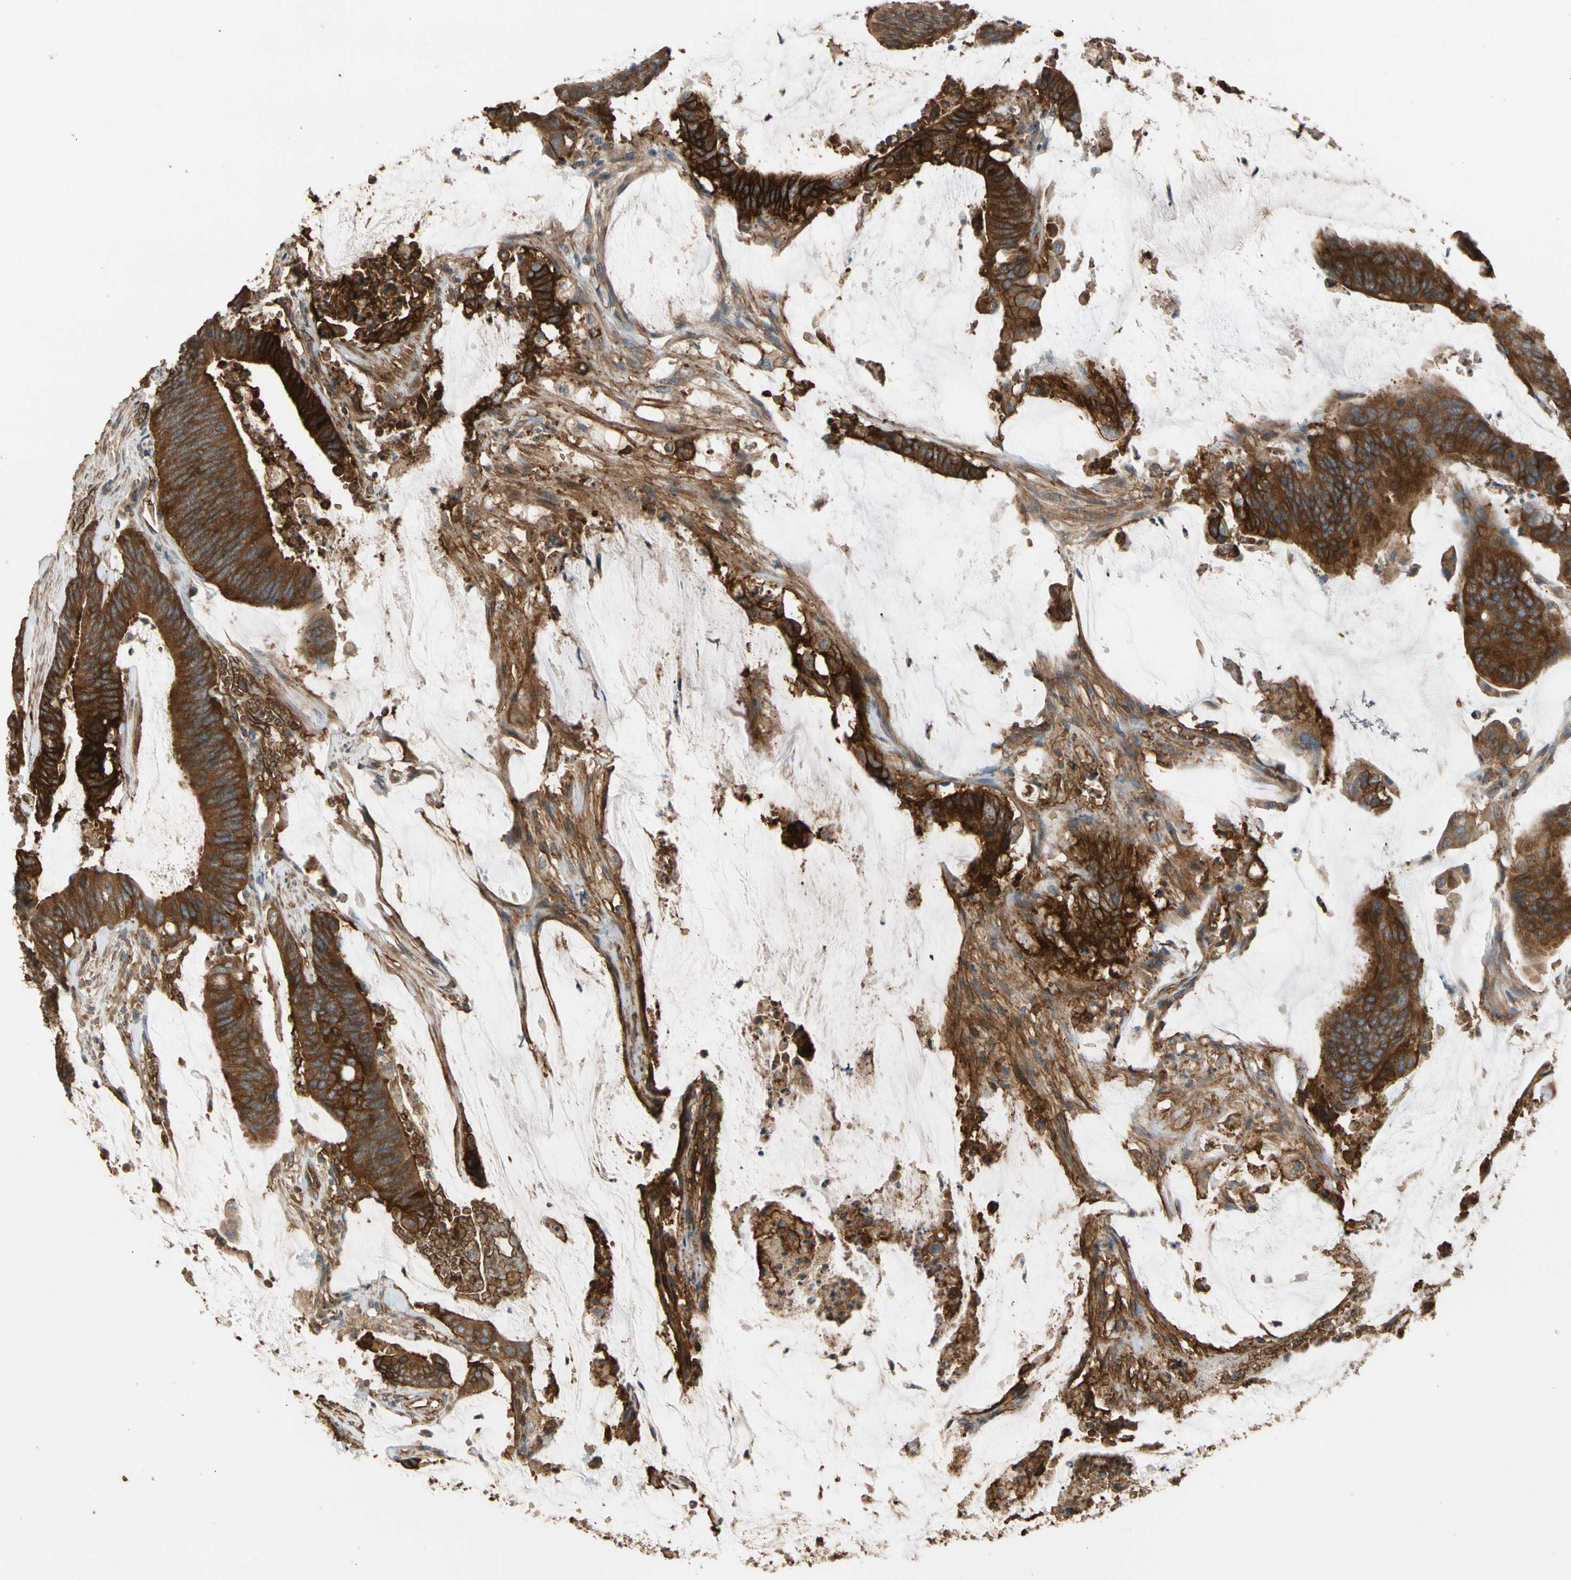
{"staining": {"intensity": "strong", "quantity": ">75%", "location": "cytoplasmic/membranous"}, "tissue": "colorectal cancer", "cell_type": "Tumor cells", "image_type": "cancer", "snomed": [{"axis": "morphology", "description": "Adenocarcinoma, NOS"}, {"axis": "topography", "description": "Rectum"}], "caption": "Strong cytoplasmic/membranous expression is identified in approximately >75% of tumor cells in colorectal cancer.", "gene": "RIOK2", "patient": {"sex": "female", "age": 66}}